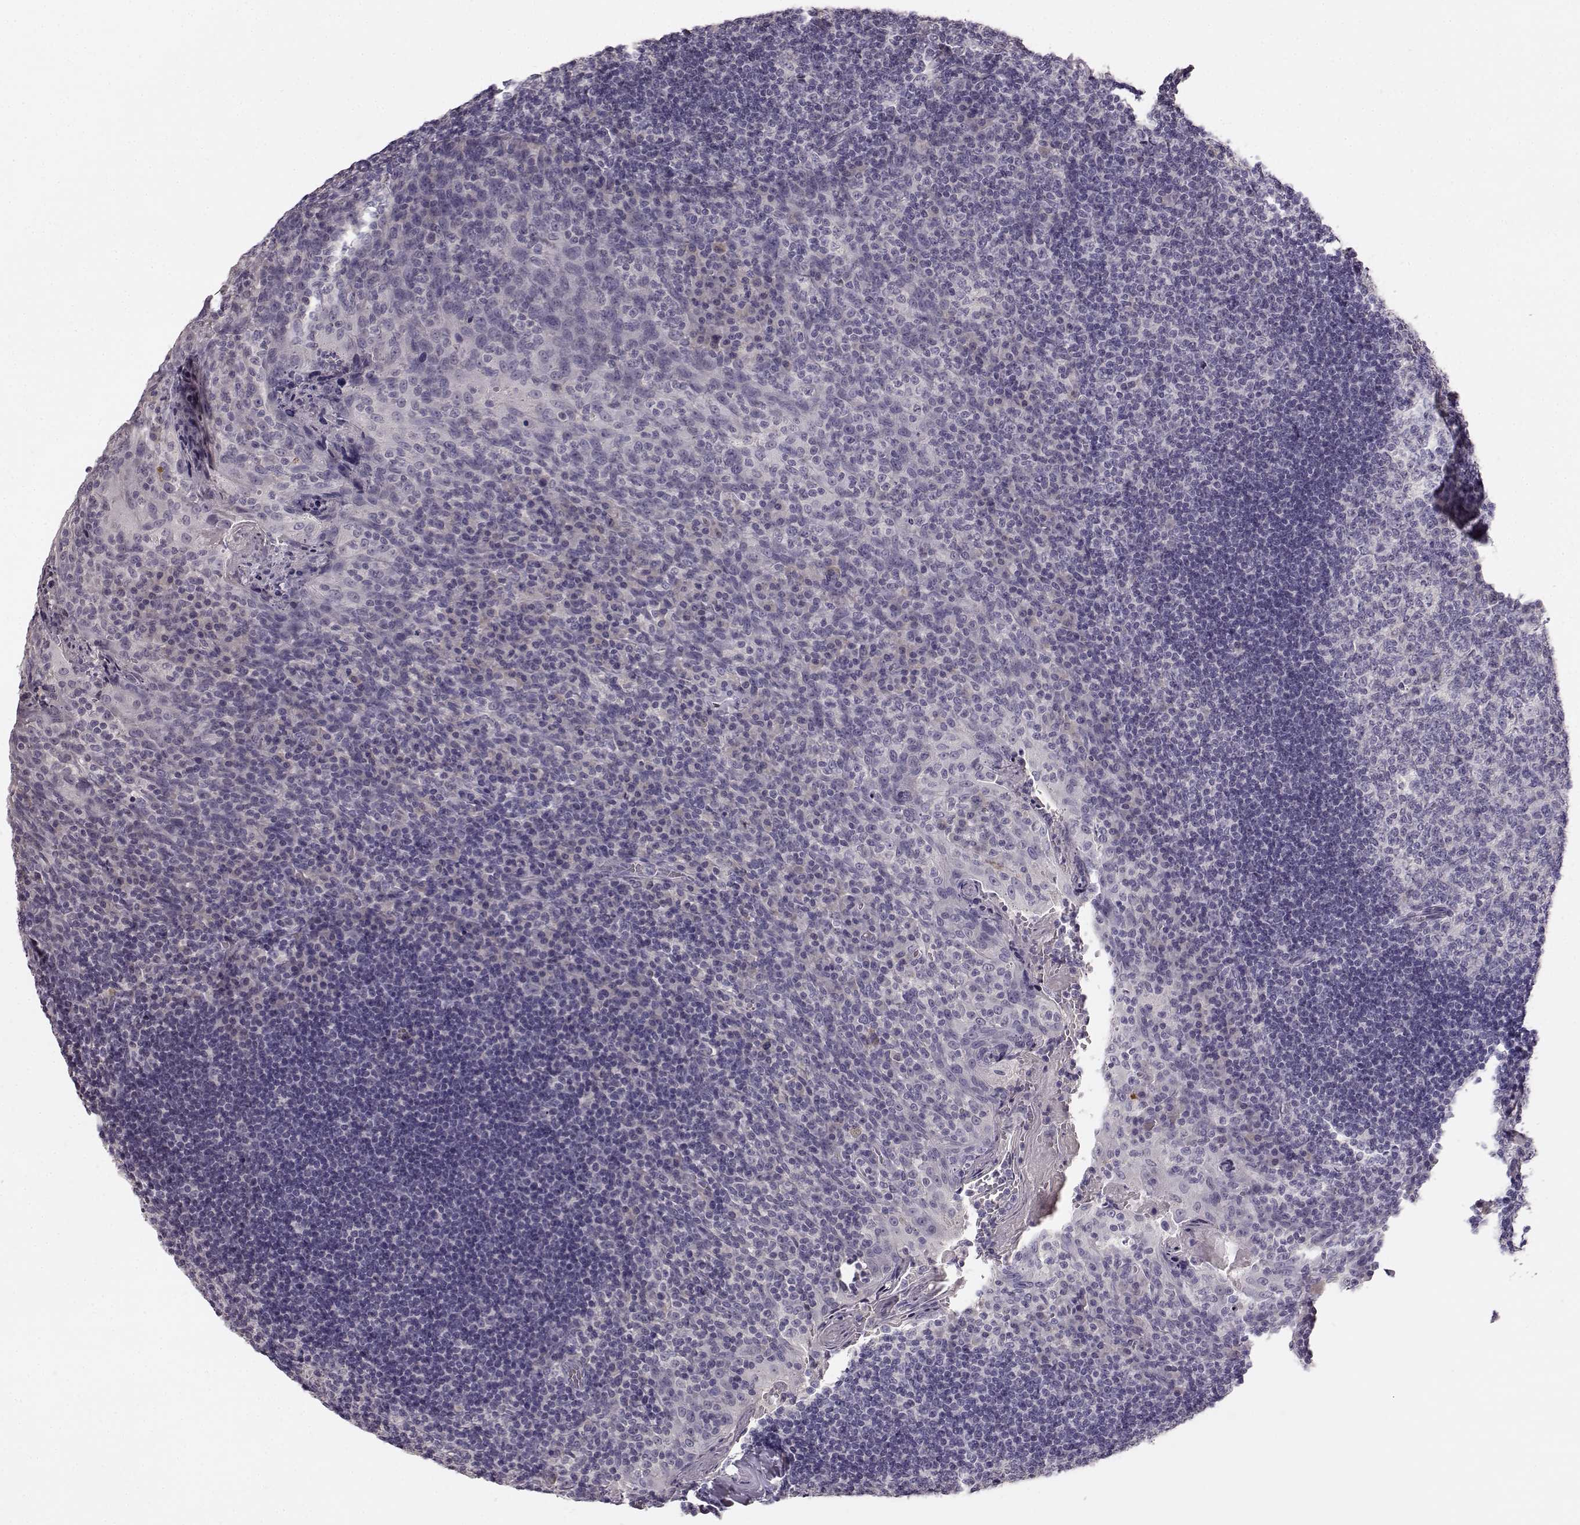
{"staining": {"intensity": "negative", "quantity": "none", "location": "none"}, "tissue": "tonsil", "cell_type": "Germinal center cells", "image_type": "normal", "snomed": [{"axis": "morphology", "description": "Normal tissue, NOS"}, {"axis": "topography", "description": "Tonsil"}], "caption": "Immunohistochemistry (IHC) image of unremarkable tonsil: tonsil stained with DAB reveals no significant protein staining in germinal center cells. (Immunohistochemistry (IHC), brightfield microscopy, high magnification).", "gene": "BFSP2", "patient": {"sex": "male", "age": 17}}